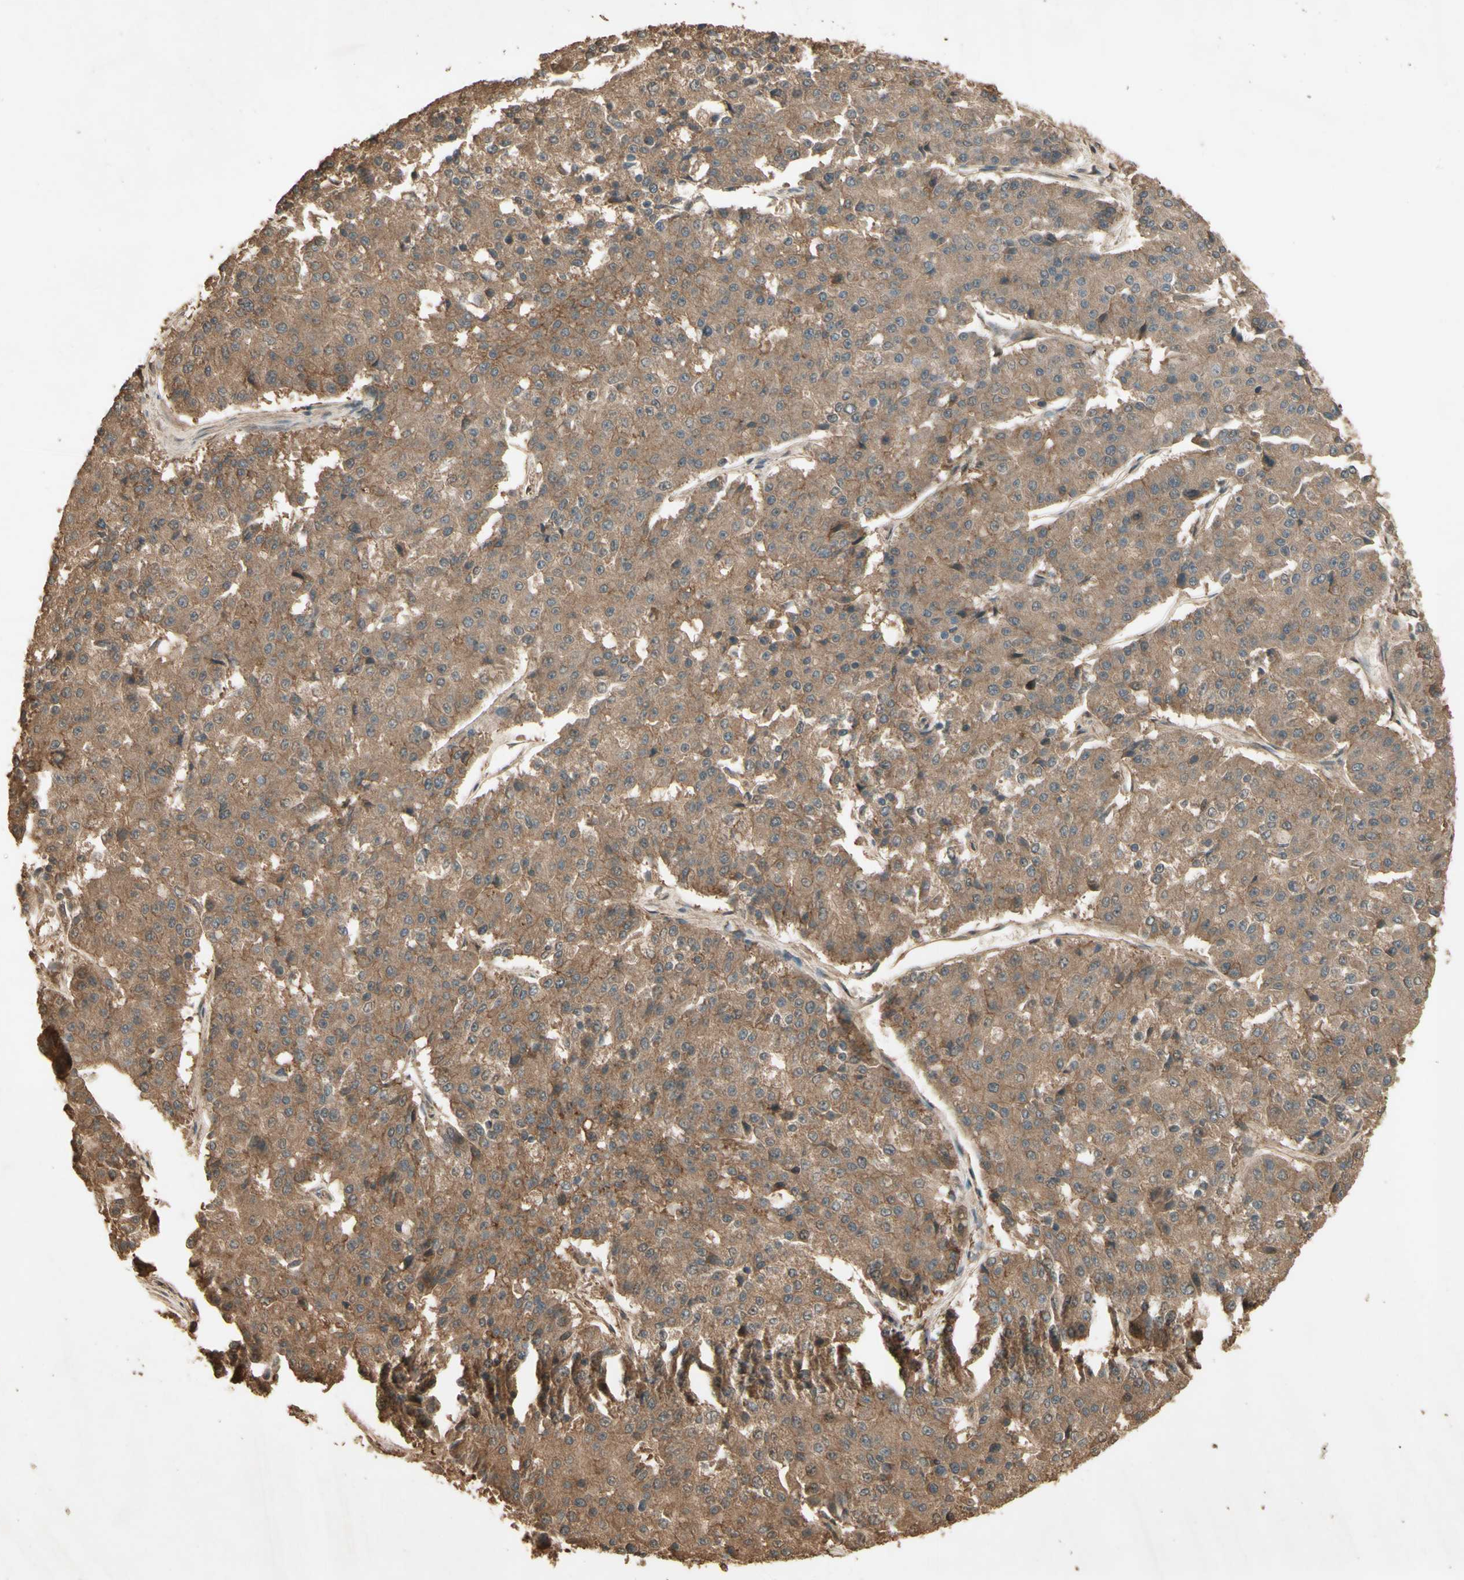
{"staining": {"intensity": "moderate", "quantity": ">75%", "location": "cytoplasmic/membranous"}, "tissue": "pancreatic cancer", "cell_type": "Tumor cells", "image_type": "cancer", "snomed": [{"axis": "morphology", "description": "Adenocarcinoma, NOS"}, {"axis": "topography", "description": "Pancreas"}], "caption": "This image shows pancreatic adenocarcinoma stained with immunohistochemistry to label a protein in brown. The cytoplasmic/membranous of tumor cells show moderate positivity for the protein. Nuclei are counter-stained blue.", "gene": "SMAD9", "patient": {"sex": "male", "age": 50}}